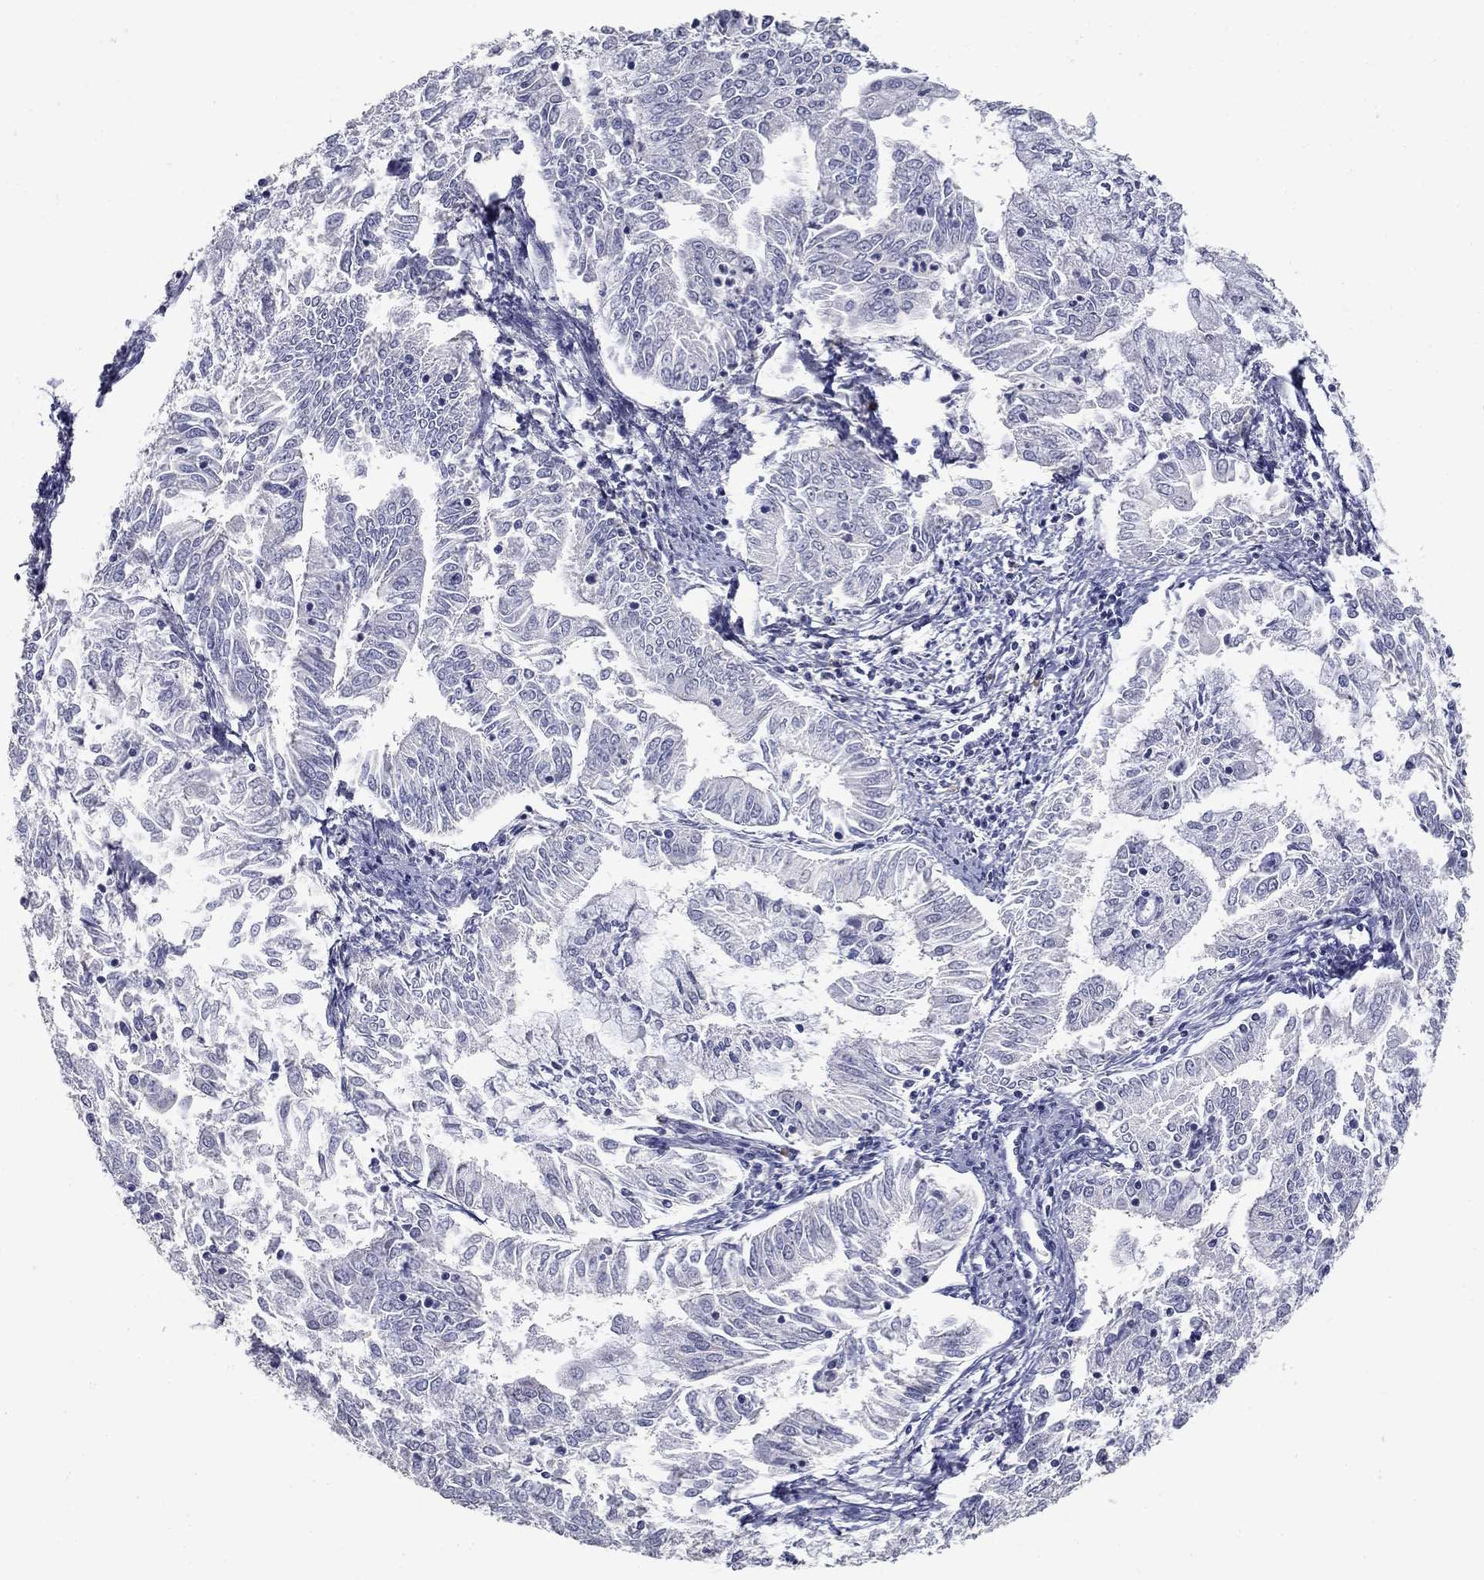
{"staining": {"intensity": "negative", "quantity": "none", "location": "none"}, "tissue": "endometrial cancer", "cell_type": "Tumor cells", "image_type": "cancer", "snomed": [{"axis": "morphology", "description": "Adenocarcinoma, NOS"}, {"axis": "topography", "description": "Endometrium"}], "caption": "Tumor cells show no significant protein expression in adenocarcinoma (endometrial). (IHC, brightfield microscopy, high magnification).", "gene": "POMC", "patient": {"sex": "female", "age": 56}}